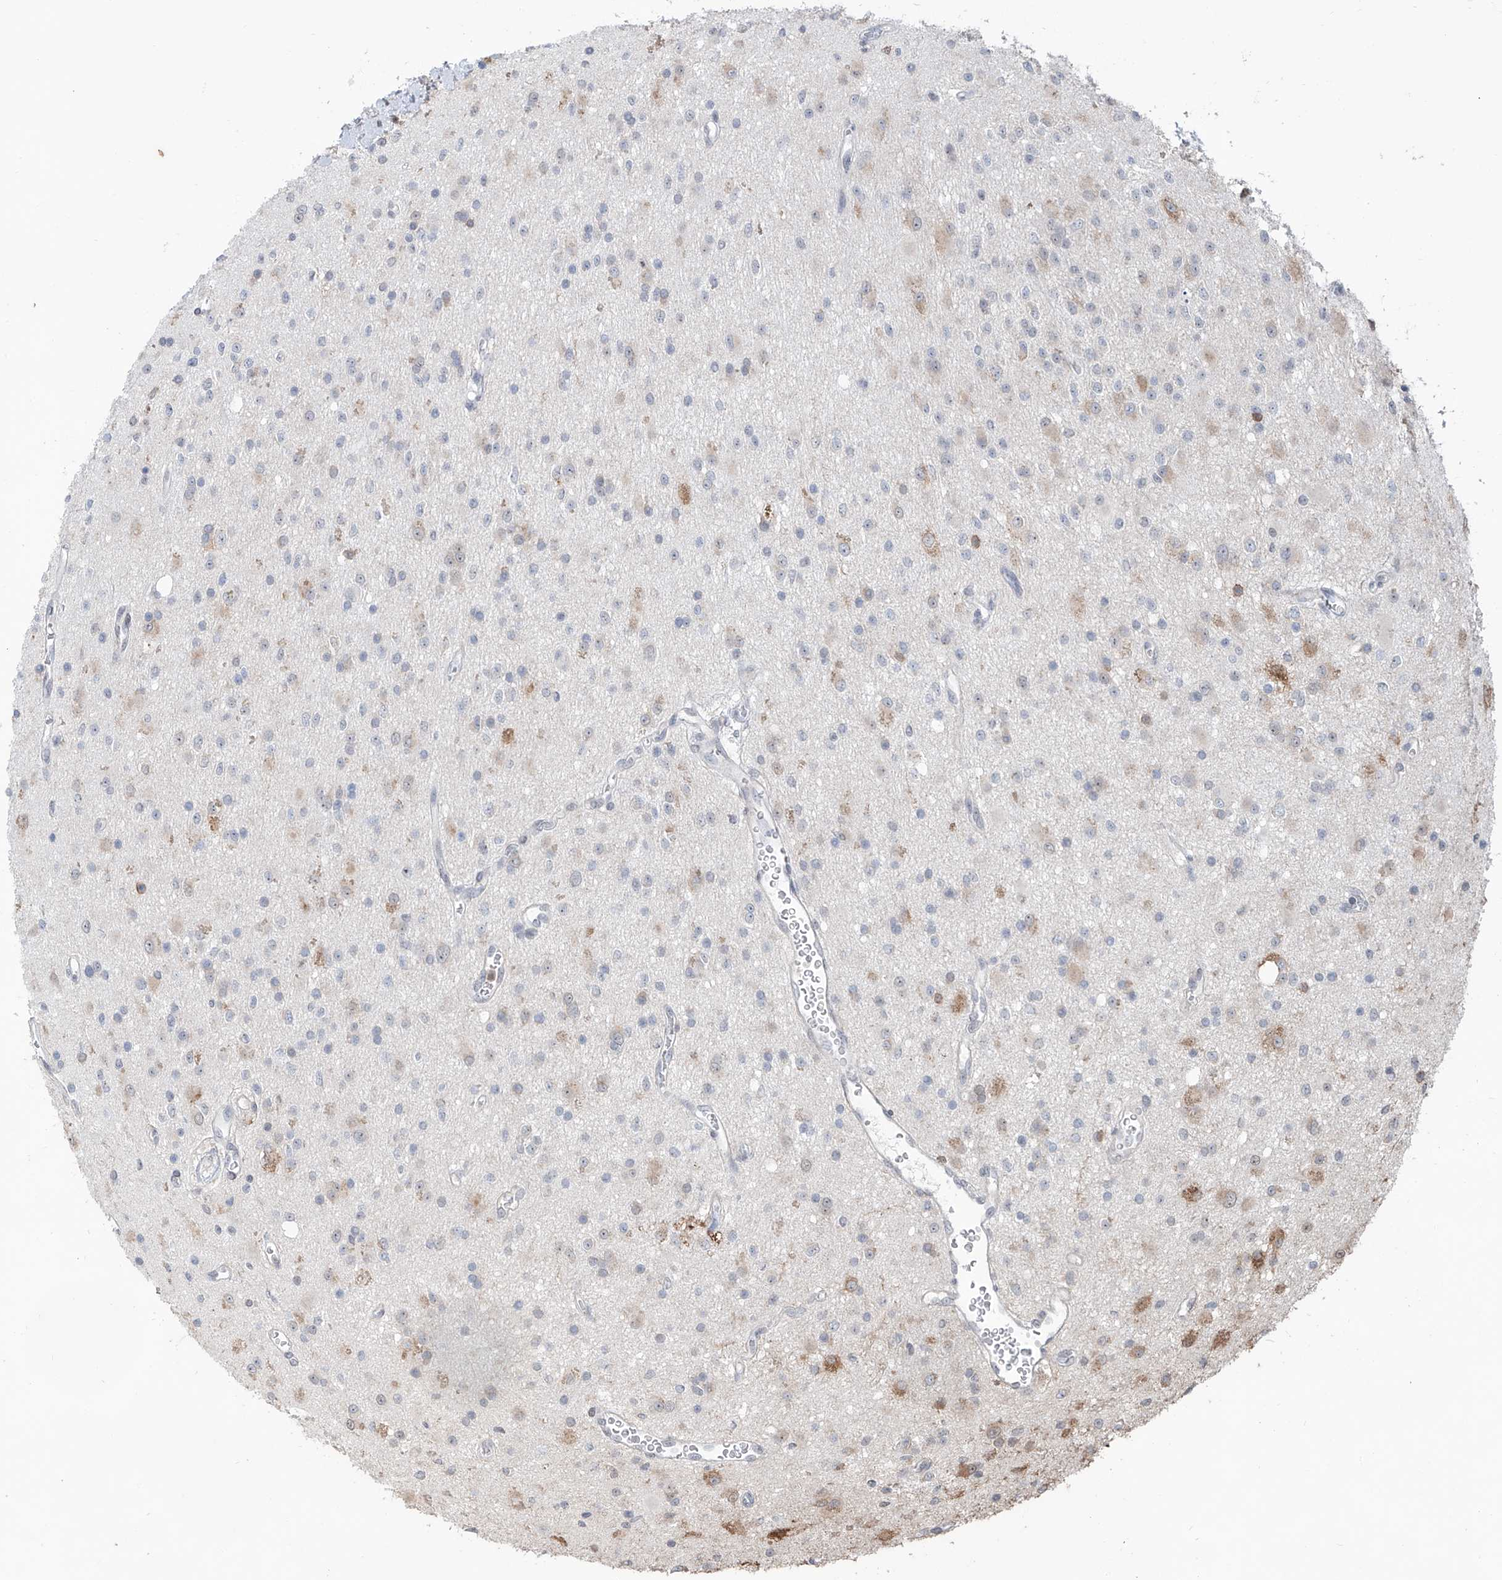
{"staining": {"intensity": "negative", "quantity": "none", "location": "none"}, "tissue": "glioma", "cell_type": "Tumor cells", "image_type": "cancer", "snomed": [{"axis": "morphology", "description": "Glioma, malignant, High grade"}, {"axis": "topography", "description": "Brain"}], "caption": "Tumor cells are negative for protein expression in human malignant glioma (high-grade).", "gene": "ZBTB48", "patient": {"sex": "male", "age": 34}}